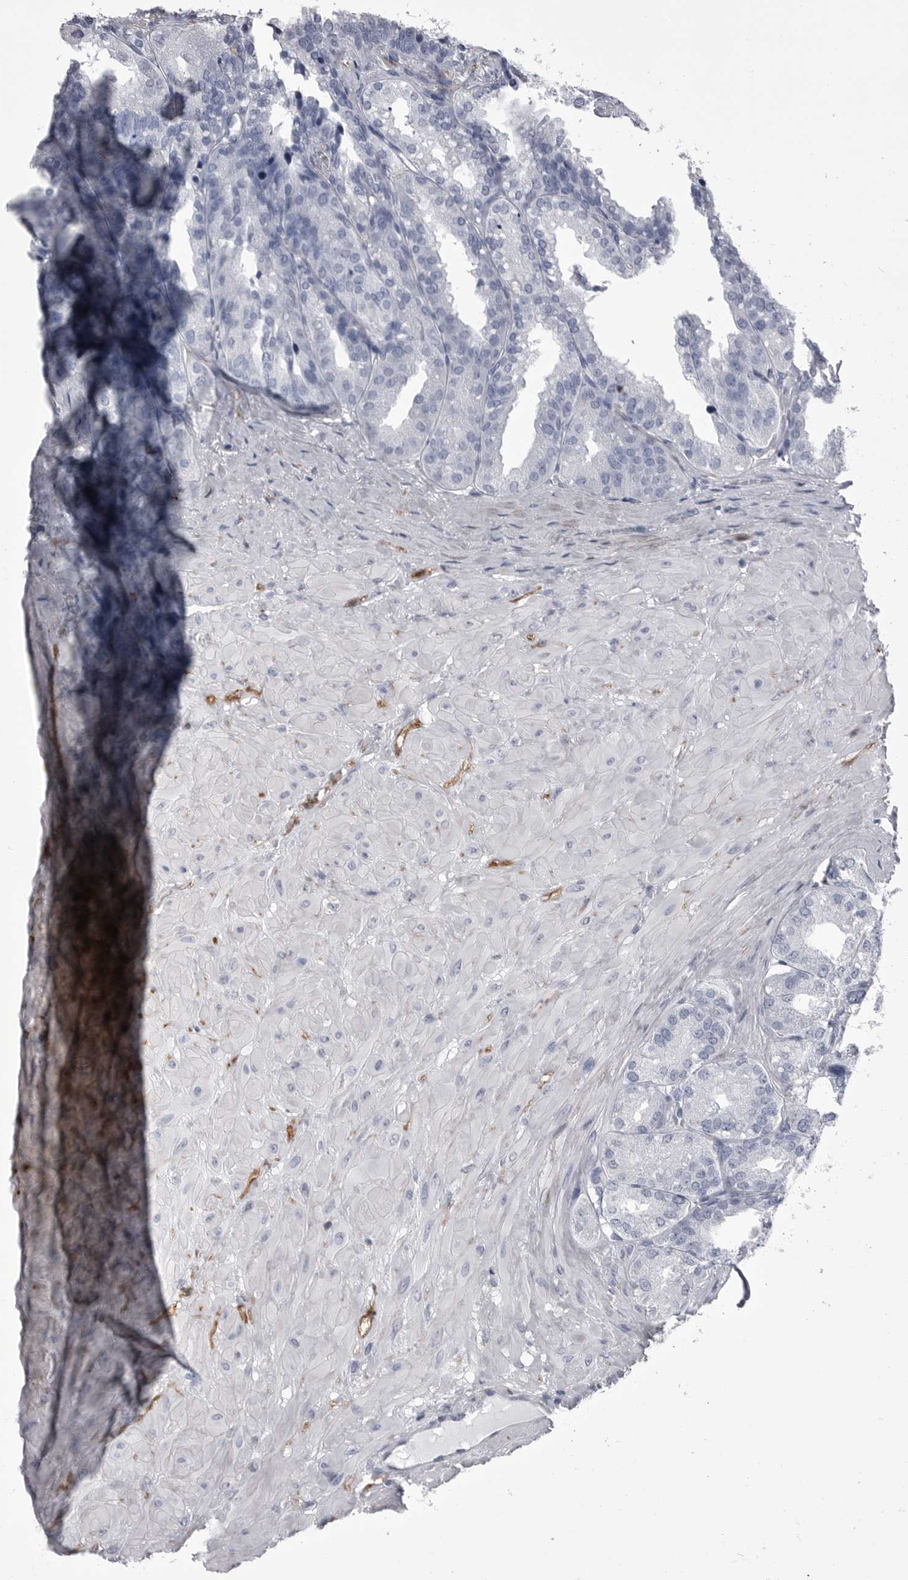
{"staining": {"intensity": "negative", "quantity": "none", "location": "none"}, "tissue": "seminal vesicle", "cell_type": "Glandular cells", "image_type": "normal", "snomed": [{"axis": "morphology", "description": "Normal tissue, NOS"}, {"axis": "topography", "description": "Prostate"}, {"axis": "topography", "description": "Seminal veicle"}], "caption": "High power microscopy histopathology image of an immunohistochemistry (IHC) histopathology image of benign seminal vesicle, revealing no significant positivity in glandular cells. (DAB (3,3'-diaminobenzidine) immunohistochemistry (IHC) with hematoxylin counter stain).", "gene": "ANK2", "patient": {"sex": "male", "age": 51}}